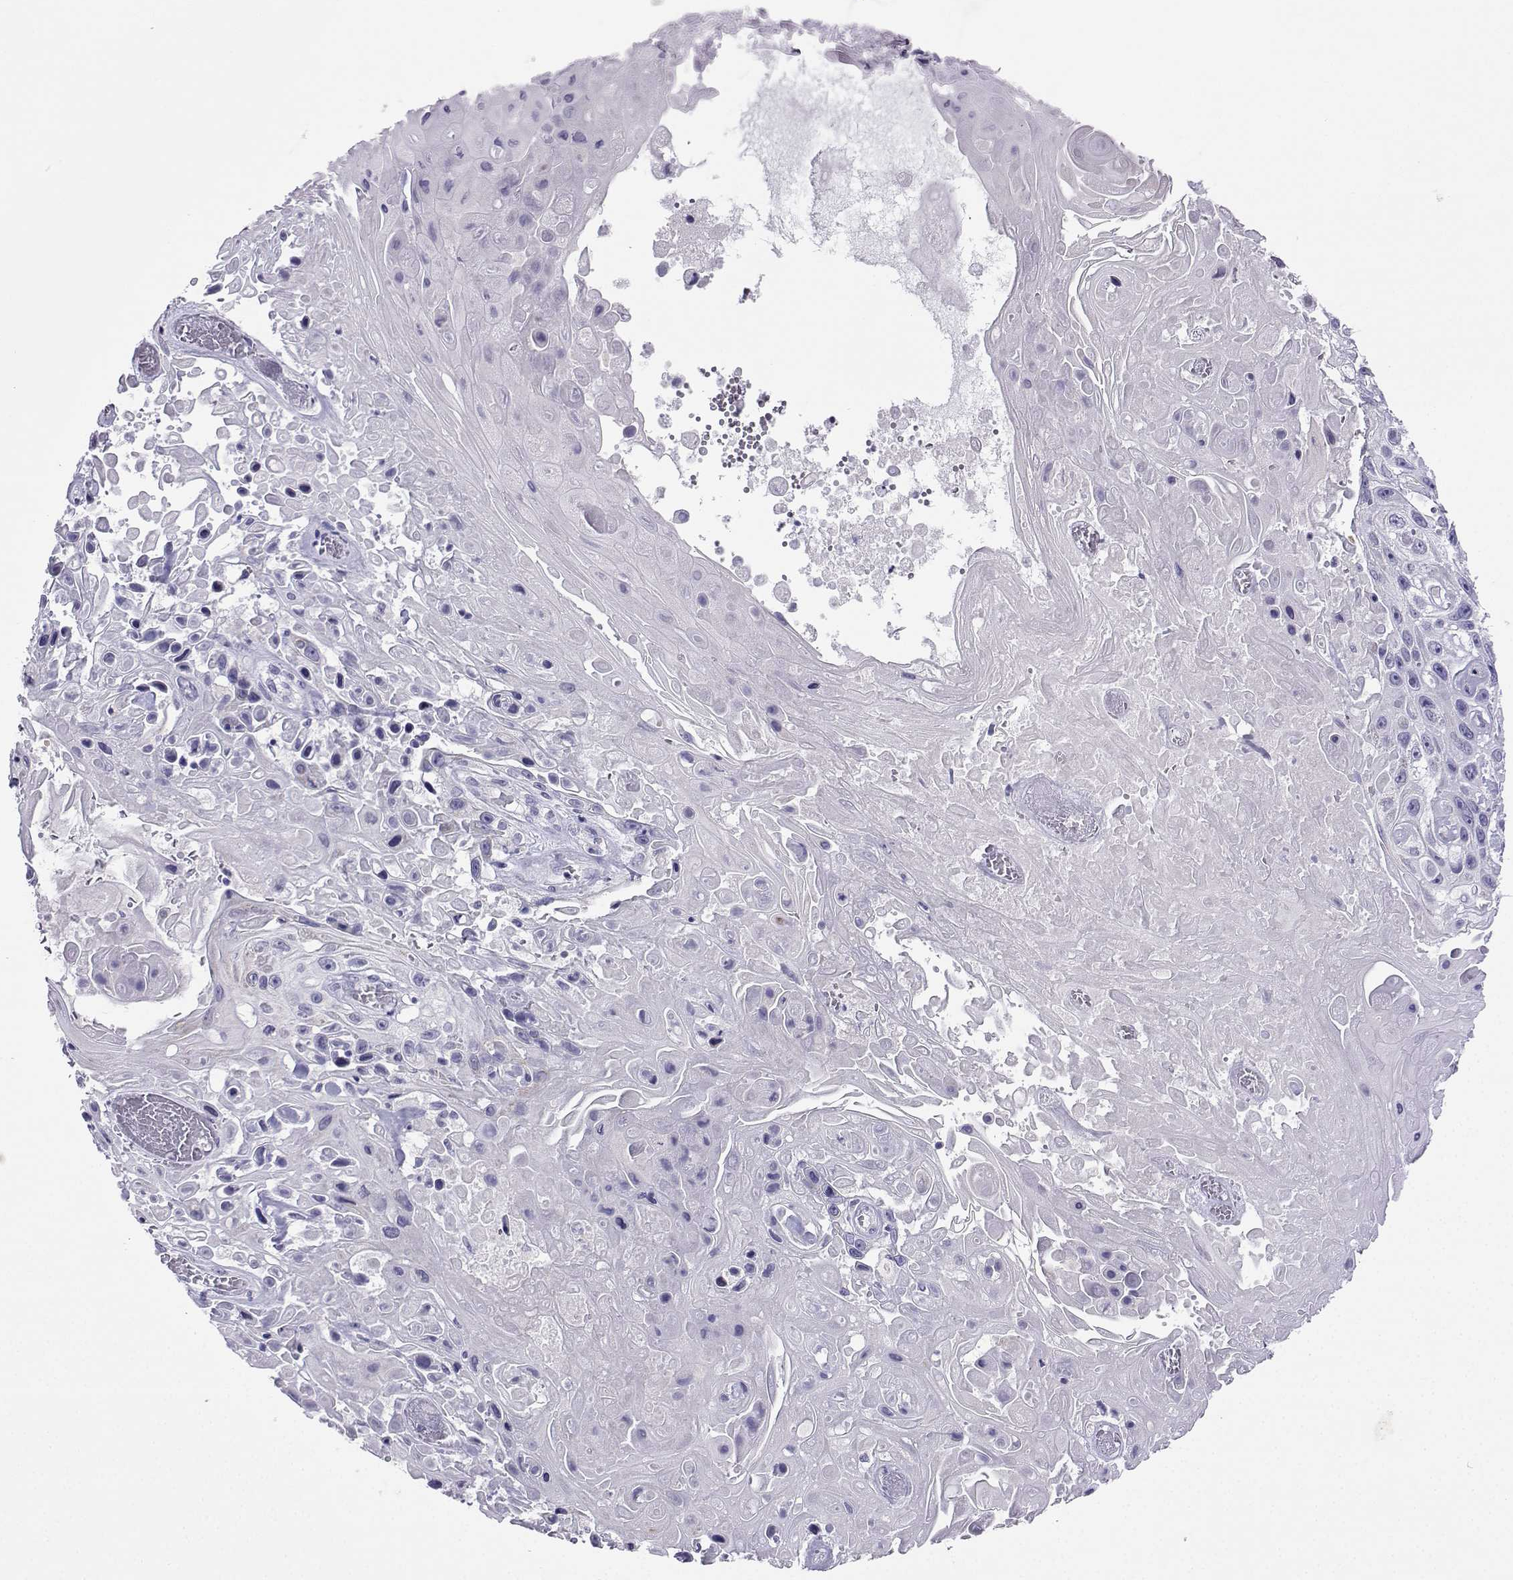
{"staining": {"intensity": "negative", "quantity": "none", "location": "none"}, "tissue": "skin cancer", "cell_type": "Tumor cells", "image_type": "cancer", "snomed": [{"axis": "morphology", "description": "Squamous cell carcinoma, NOS"}, {"axis": "topography", "description": "Skin"}], "caption": "The image exhibits no staining of tumor cells in skin squamous cell carcinoma.", "gene": "FBXO24", "patient": {"sex": "male", "age": 82}}